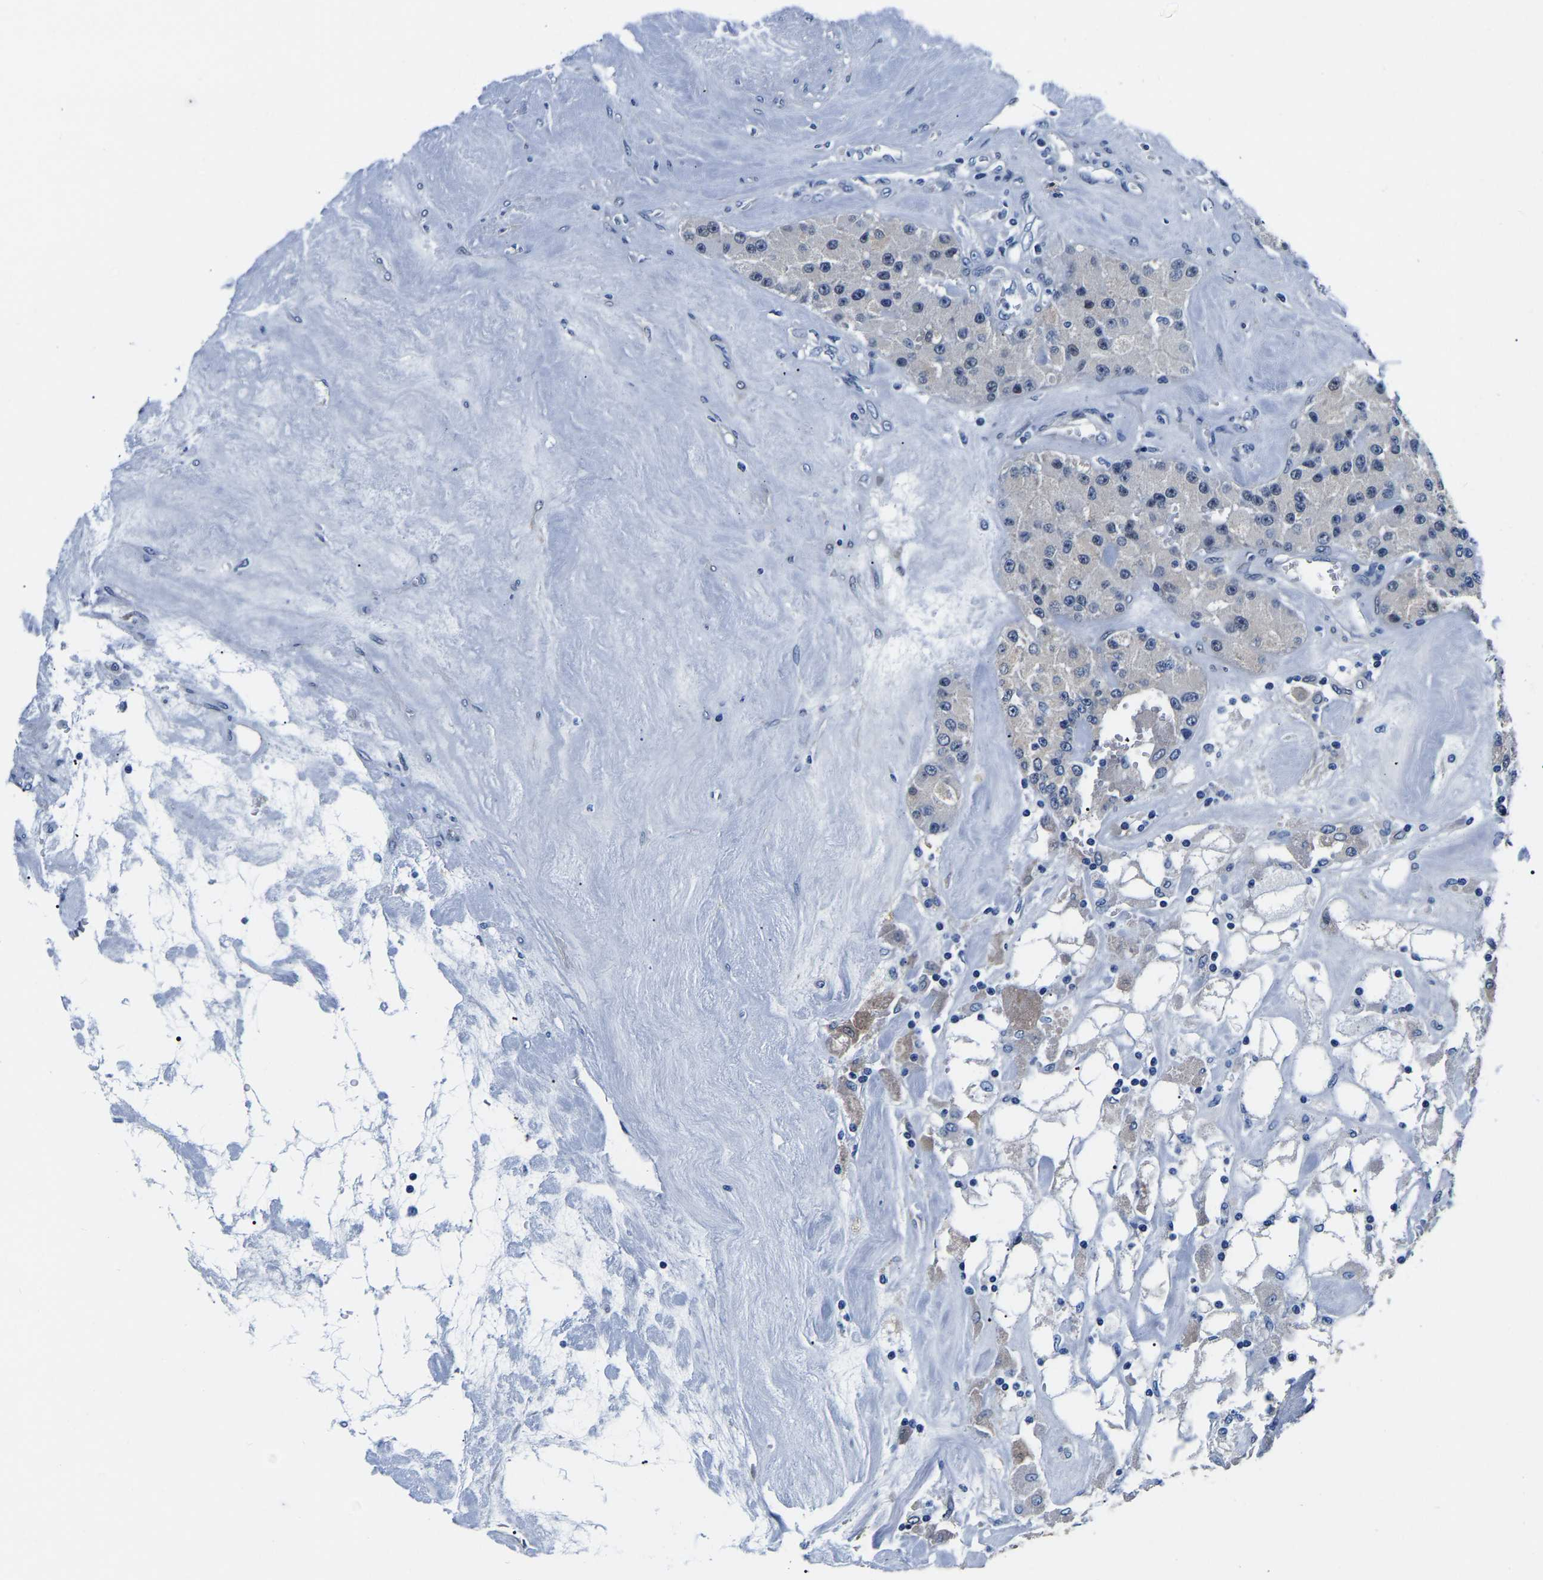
{"staining": {"intensity": "negative", "quantity": "none", "location": "none"}, "tissue": "carcinoid", "cell_type": "Tumor cells", "image_type": "cancer", "snomed": [{"axis": "morphology", "description": "Carcinoid, malignant, NOS"}, {"axis": "topography", "description": "Pancreas"}], "caption": "Immunohistochemistry of human carcinoid (malignant) exhibits no positivity in tumor cells.", "gene": "ACO1", "patient": {"sex": "male", "age": 41}}